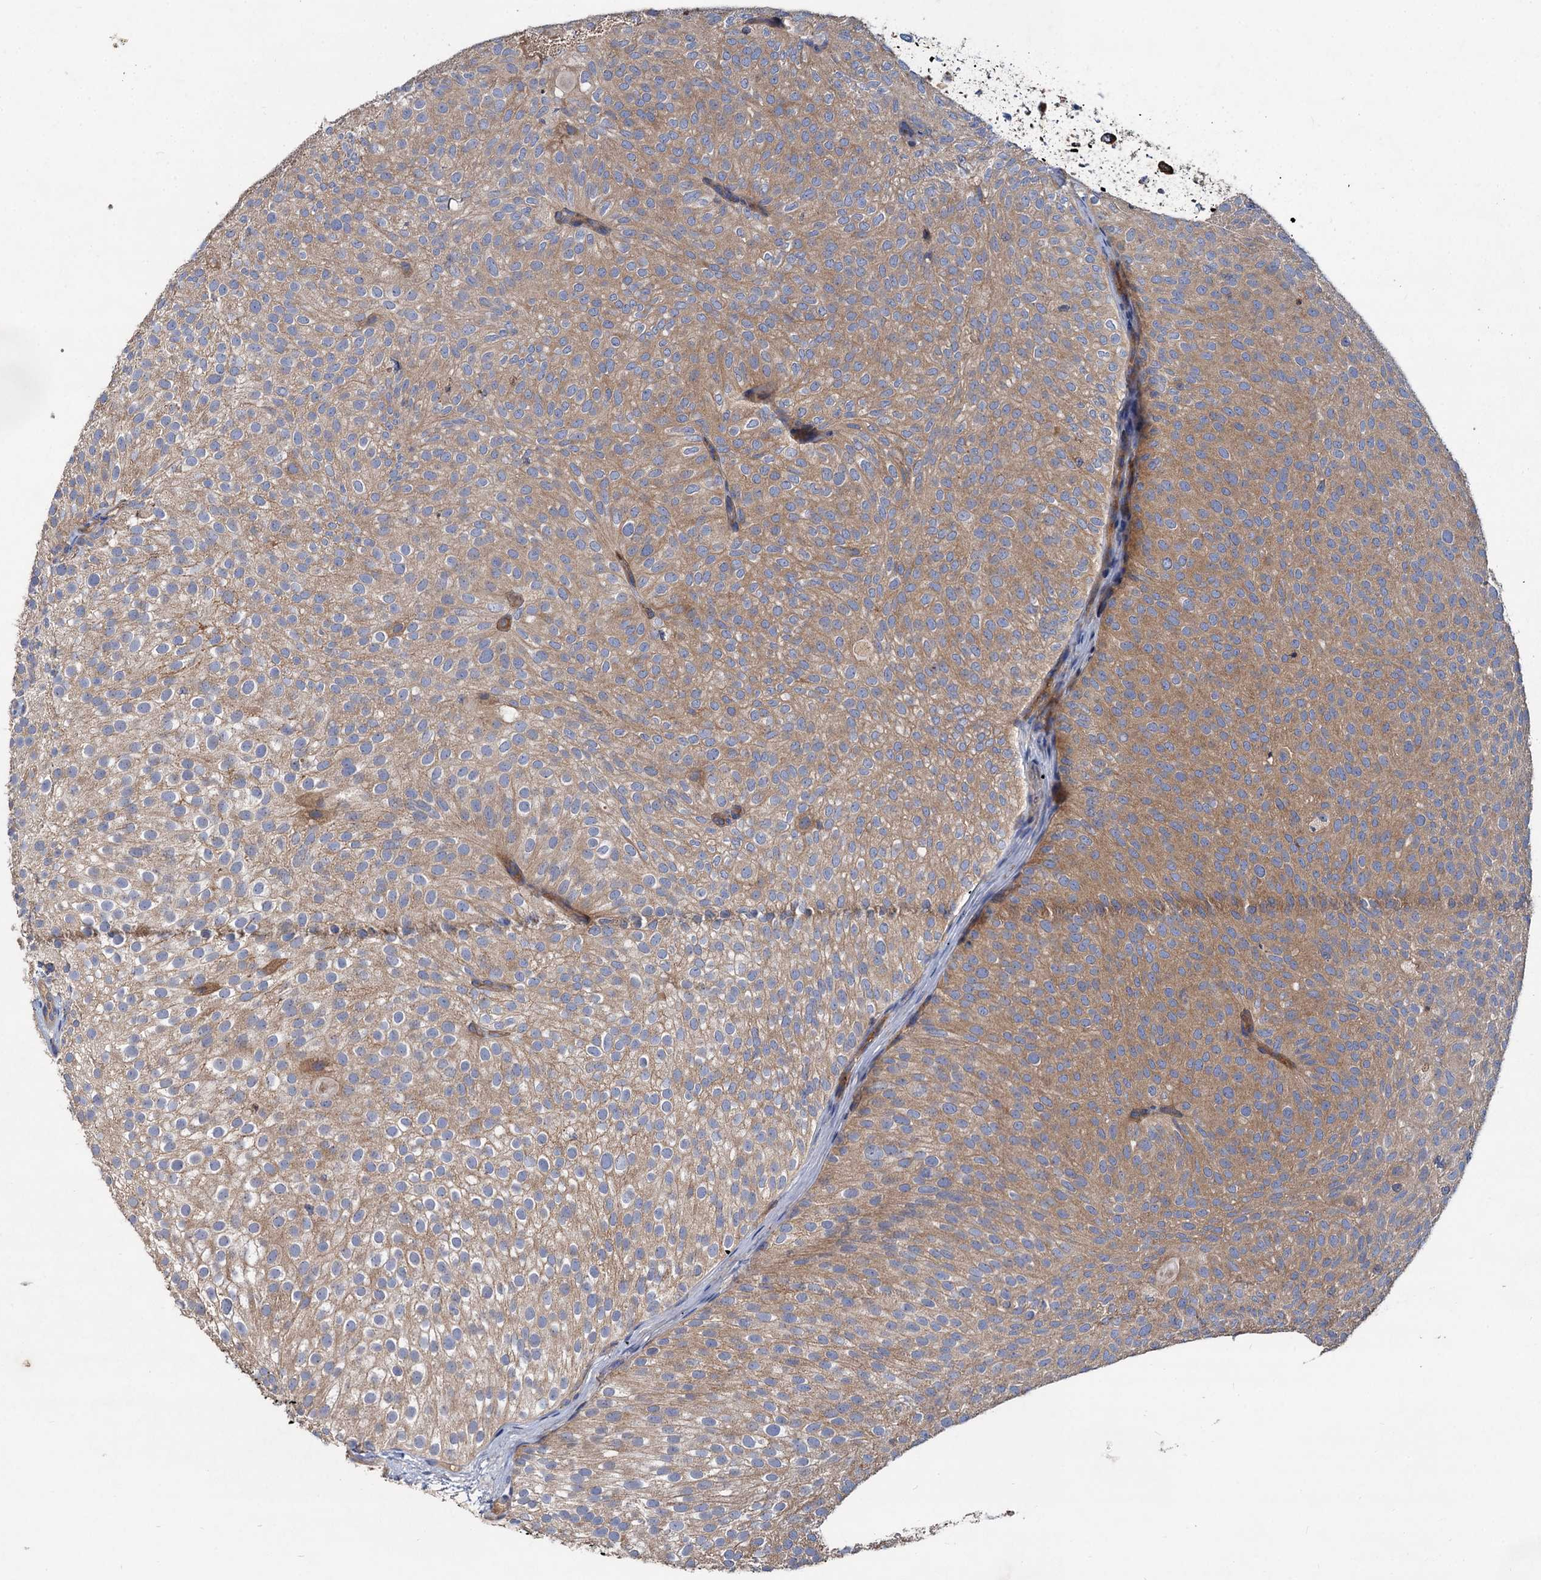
{"staining": {"intensity": "weak", "quantity": ">75%", "location": "cytoplasmic/membranous"}, "tissue": "urothelial cancer", "cell_type": "Tumor cells", "image_type": "cancer", "snomed": [{"axis": "morphology", "description": "Urothelial carcinoma, Low grade"}, {"axis": "topography", "description": "Urinary bladder"}], "caption": "This histopathology image demonstrates immunohistochemistry (IHC) staining of low-grade urothelial carcinoma, with low weak cytoplasmic/membranous positivity in about >75% of tumor cells.", "gene": "ALKBH7", "patient": {"sex": "male", "age": 78}}